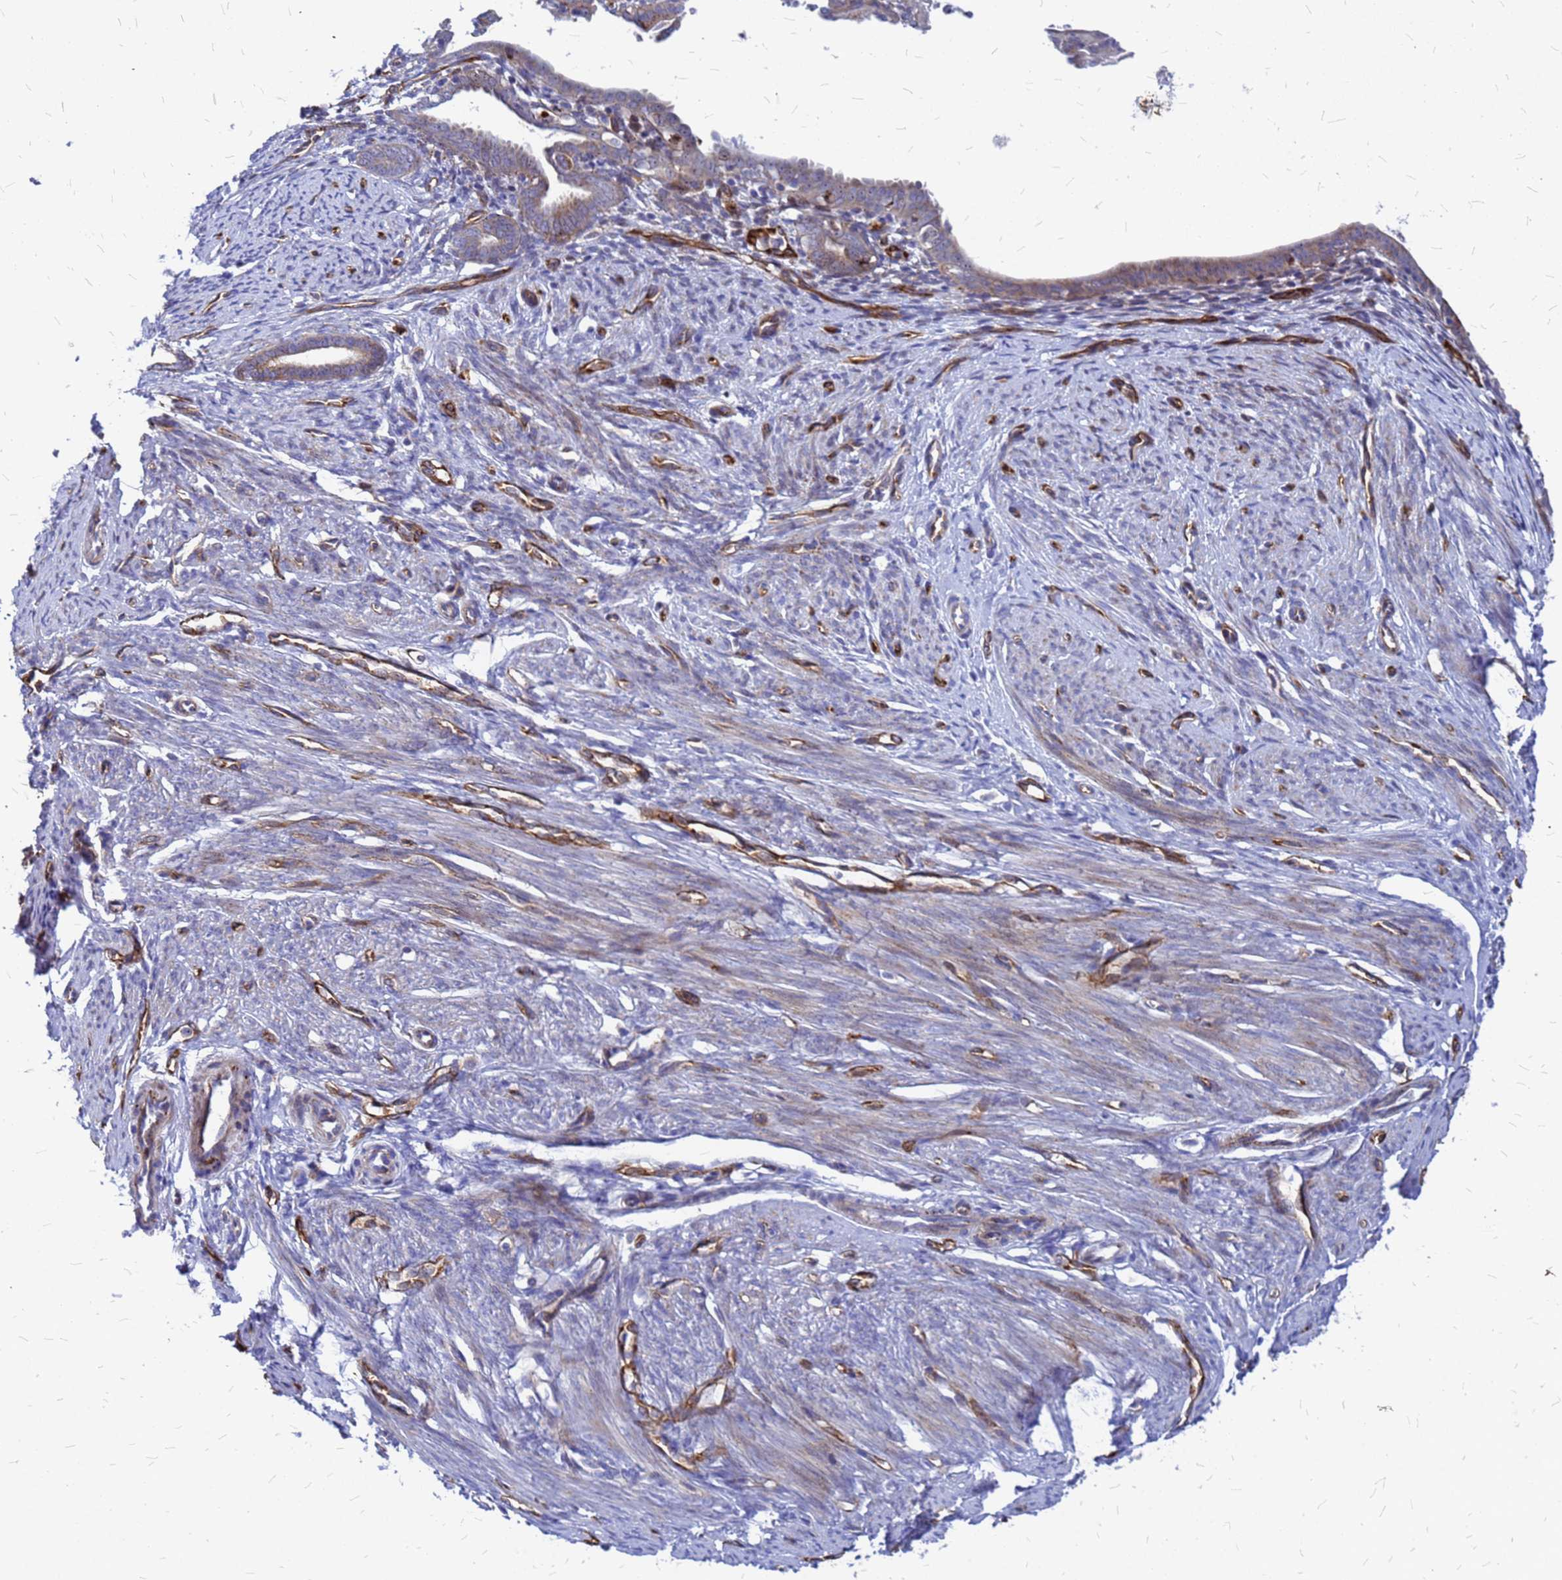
{"staining": {"intensity": "weak", "quantity": ">75%", "location": "cytoplasmic/membranous"}, "tissue": "endometrial cancer", "cell_type": "Tumor cells", "image_type": "cancer", "snomed": [{"axis": "morphology", "description": "Adenocarcinoma, NOS"}, {"axis": "topography", "description": "Endometrium"}], "caption": "Immunohistochemistry (IHC) image of human endometrial cancer (adenocarcinoma) stained for a protein (brown), which exhibits low levels of weak cytoplasmic/membranous staining in about >75% of tumor cells.", "gene": "NOSTRIN", "patient": {"sex": "female", "age": 51}}